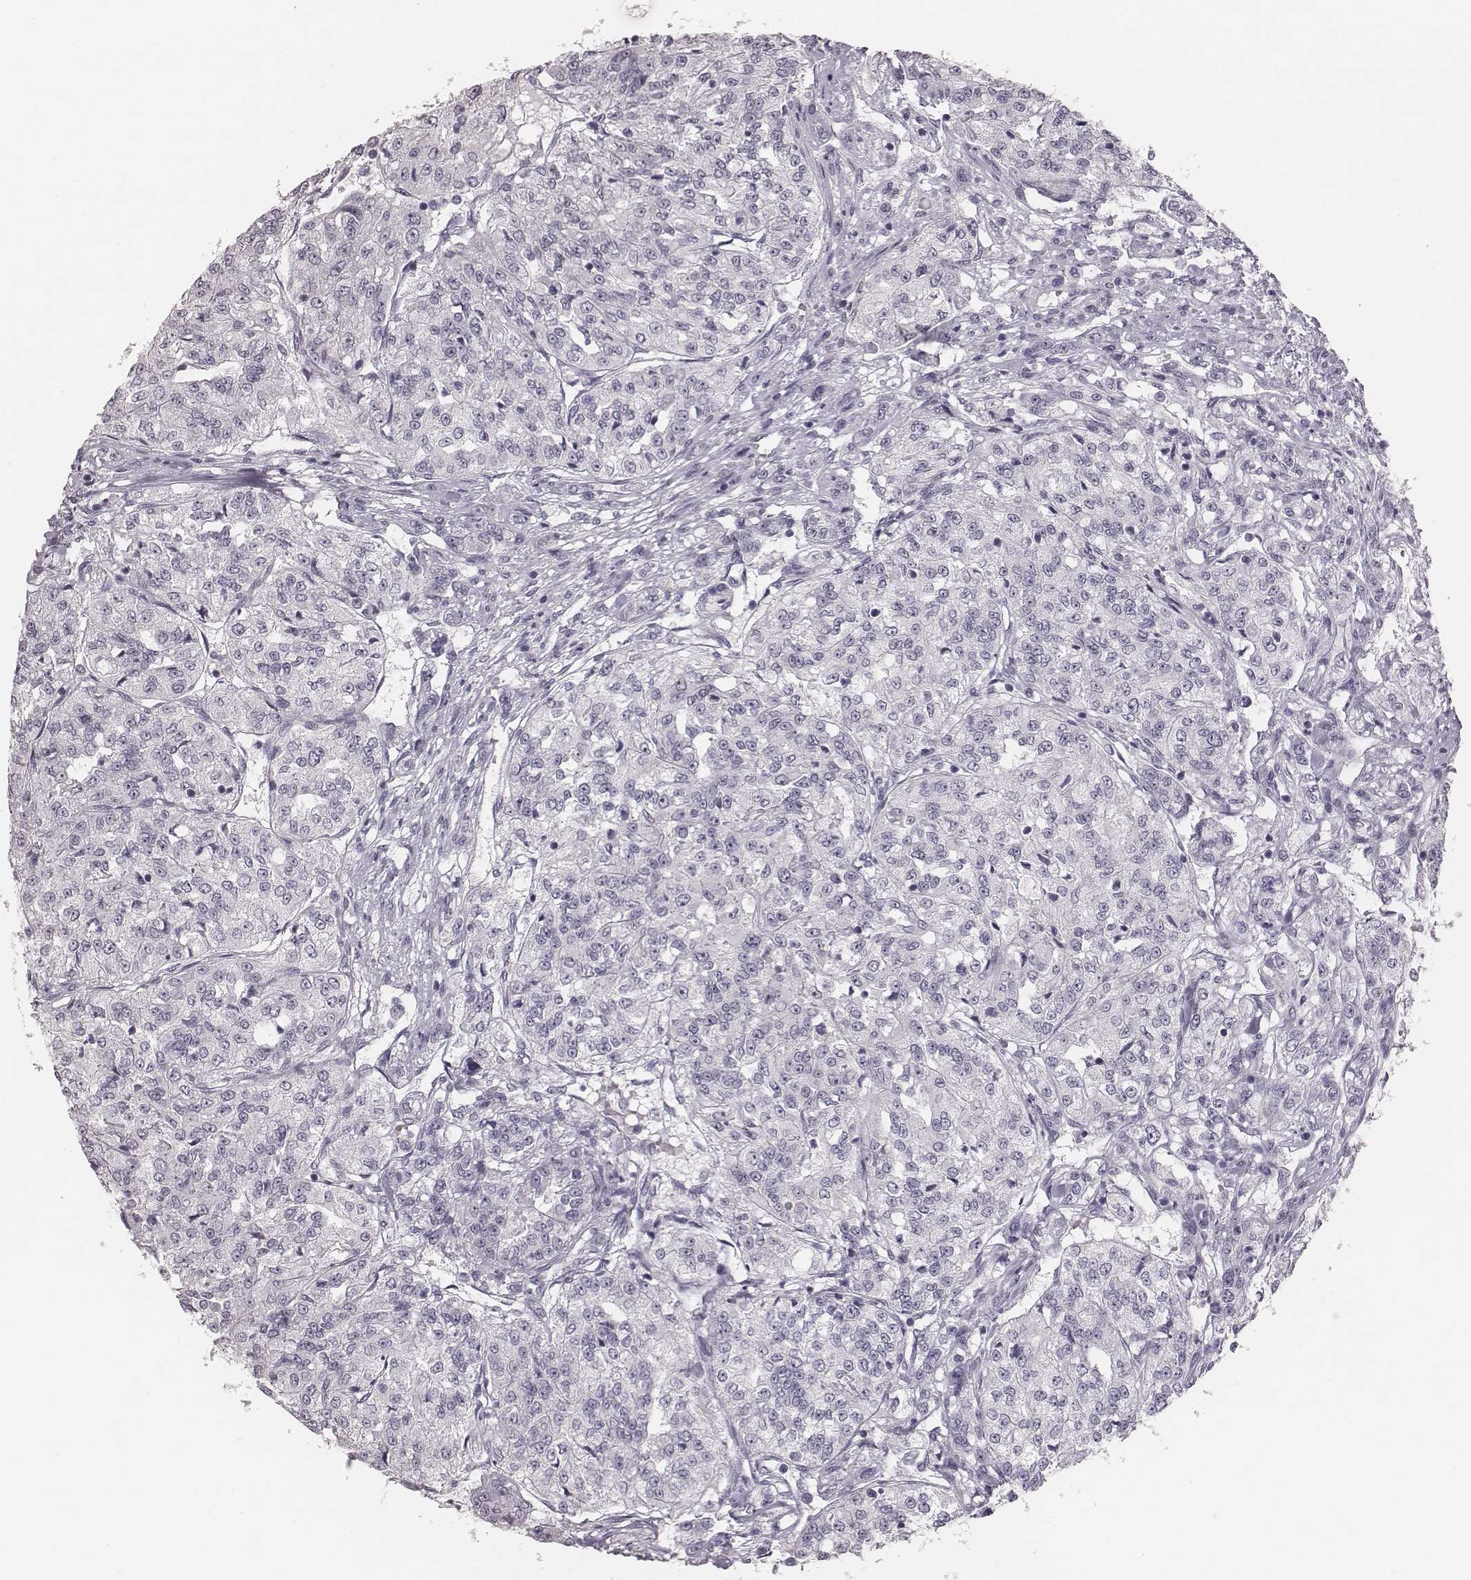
{"staining": {"intensity": "negative", "quantity": "none", "location": "none"}, "tissue": "renal cancer", "cell_type": "Tumor cells", "image_type": "cancer", "snomed": [{"axis": "morphology", "description": "Adenocarcinoma, NOS"}, {"axis": "topography", "description": "Kidney"}], "caption": "A histopathology image of human renal adenocarcinoma is negative for staining in tumor cells. Brightfield microscopy of immunohistochemistry (IHC) stained with DAB (brown) and hematoxylin (blue), captured at high magnification.", "gene": "CSHL1", "patient": {"sex": "female", "age": 63}}